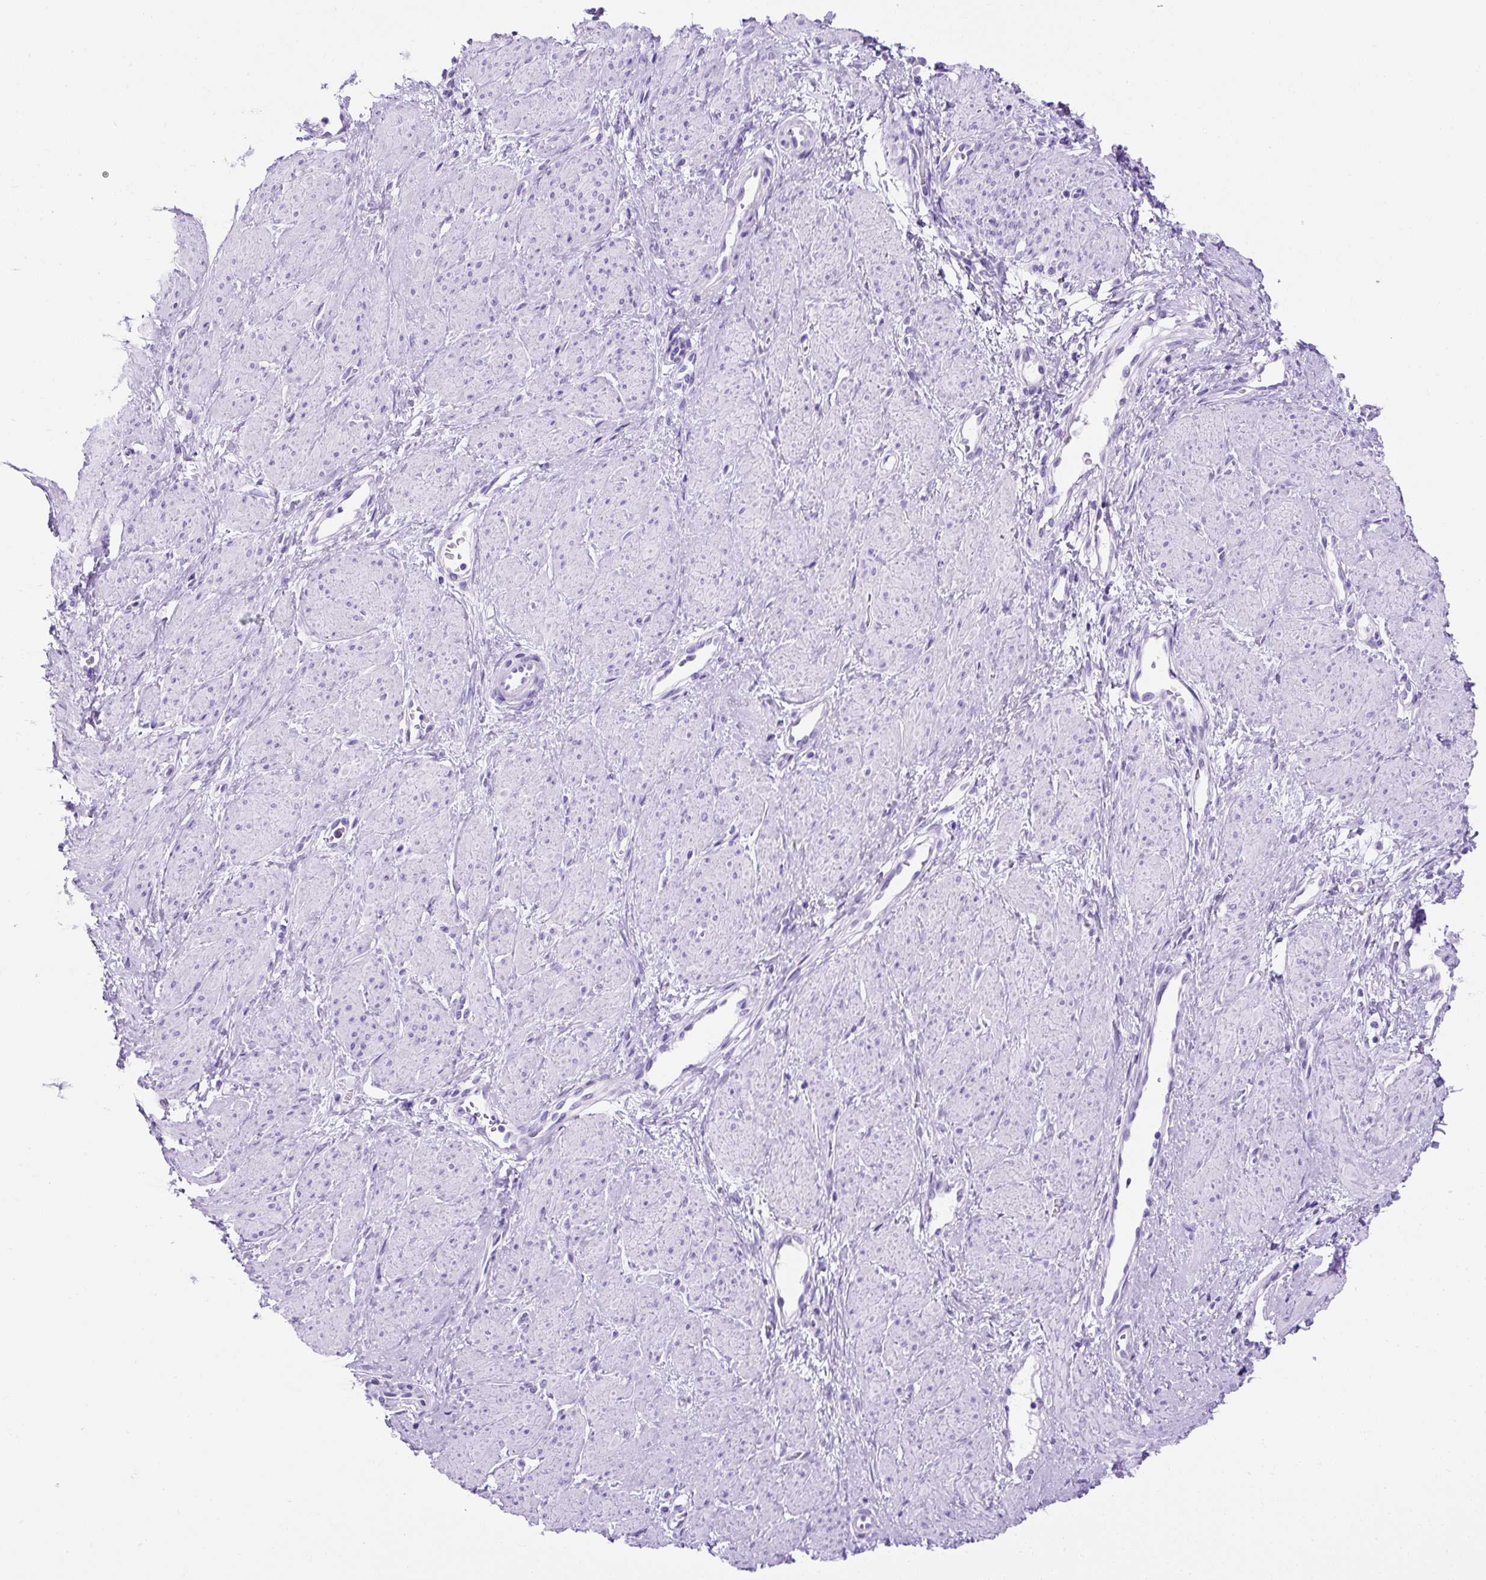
{"staining": {"intensity": "negative", "quantity": "none", "location": "none"}, "tissue": "smooth muscle", "cell_type": "Smooth muscle cells", "image_type": "normal", "snomed": [{"axis": "morphology", "description": "Normal tissue, NOS"}, {"axis": "topography", "description": "Smooth muscle"}, {"axis": "topography", "description": "Uterus"}], "caption": "Smooth muscle cells are negative for brown protein staining in benign smooth muscle. Nuclei are stained in blue.", "gene": "KRT12", "patient": {"sex": "female", "age": 39}}